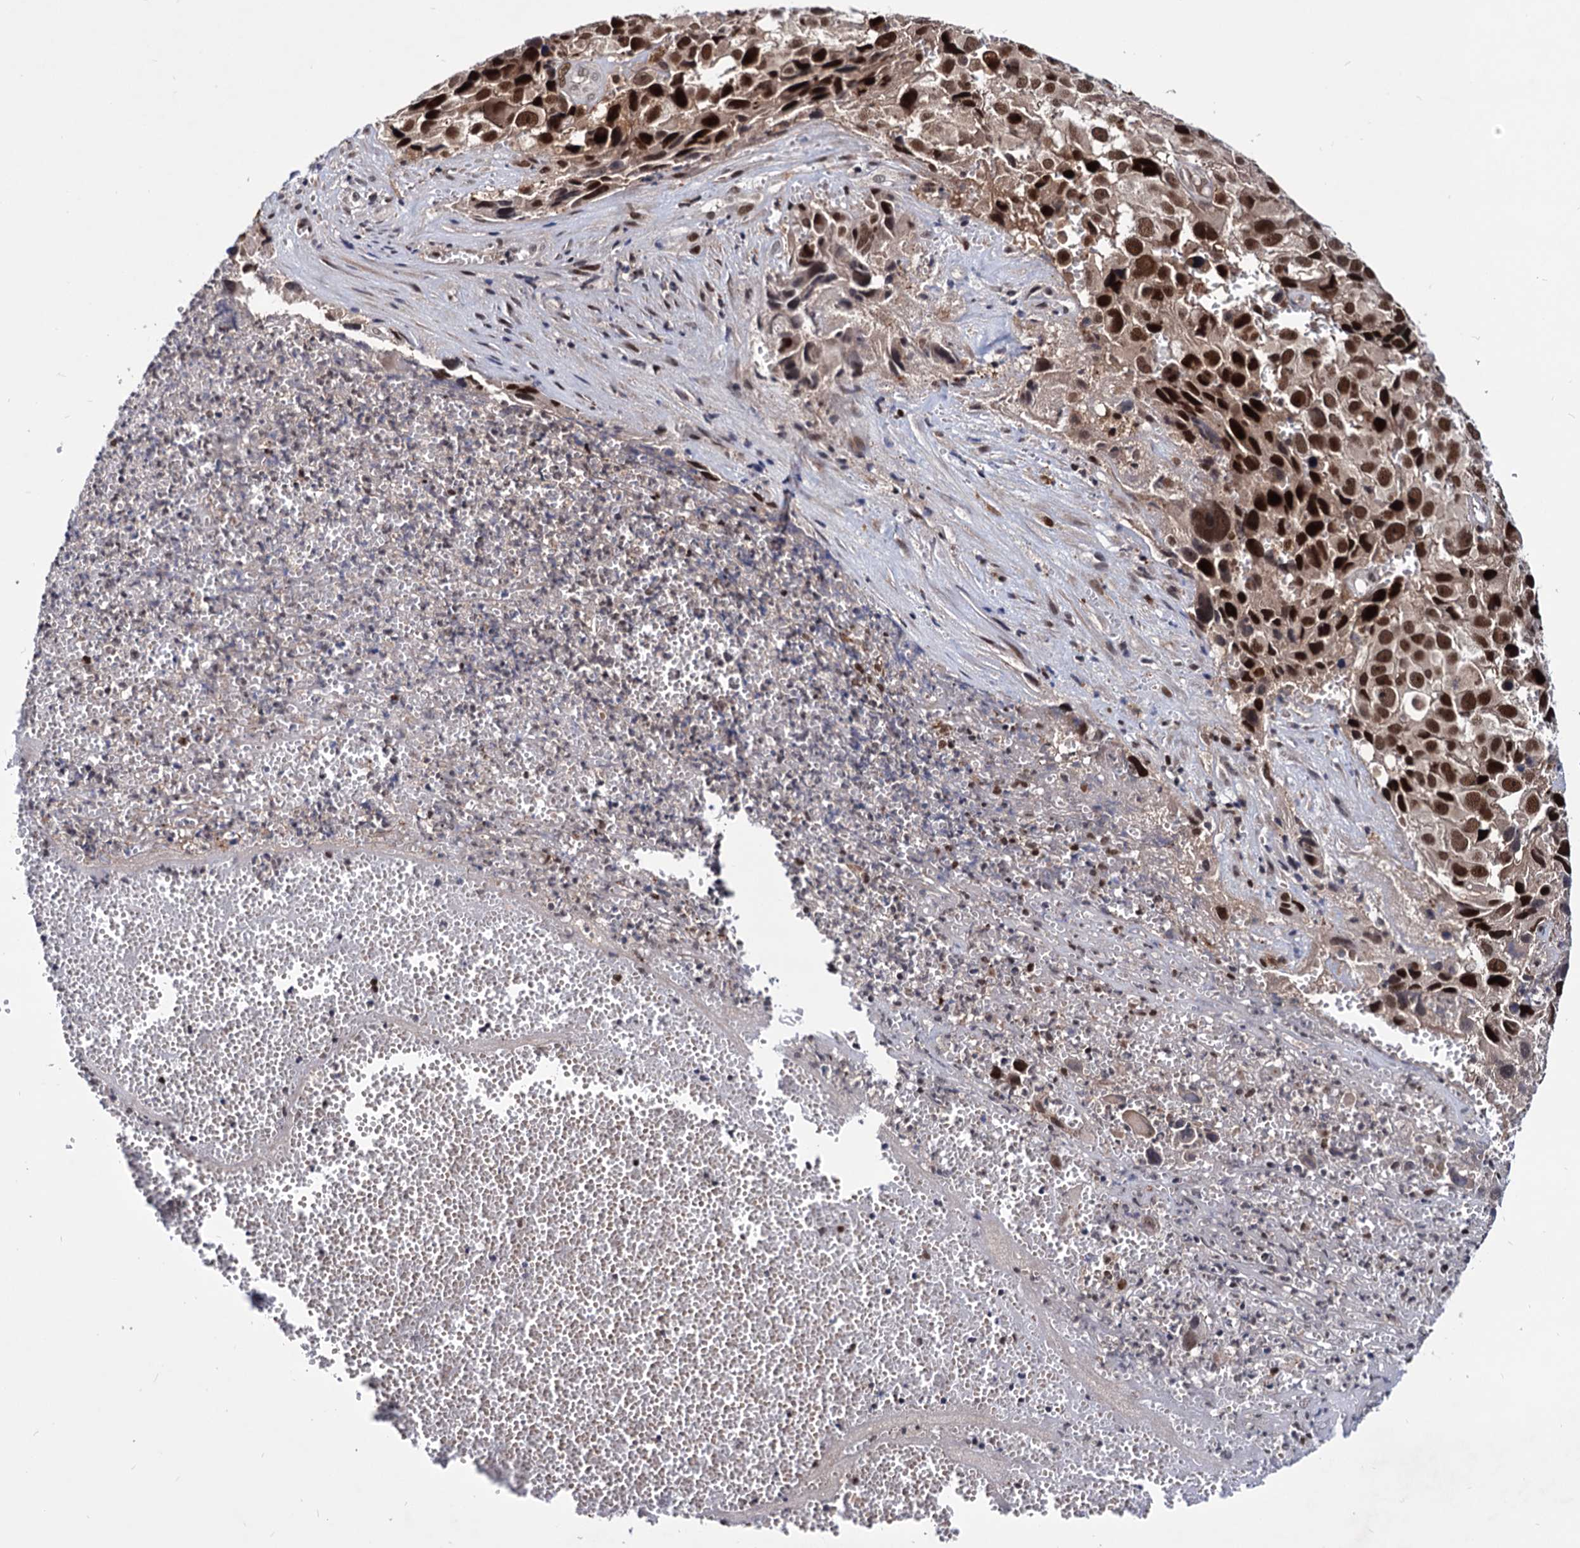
{"staining": {"intensity": "strong", "quantity": ">75%", "location": "nuclear"}, "tissue": "melanoma", "cell_type": "Tumor cells", "image_type": "cancer", "snomed": [{"axis": "morphology", "description": "Malignant melanoma, NOS"}, {"axis": "topography", "description": "Skin"}], "caption": "High-magnification brightfield microscopy of melanoma stained with DAB (3,3'-diaminobenzidine) (brown) and counterstained with hematoxylin (blue). tumor cells exhibit strong nuclear positivity is present in approximately>75% of cells.", "gene": "RNASEH2B", "patient": {"sex": "male", "age": 84}}